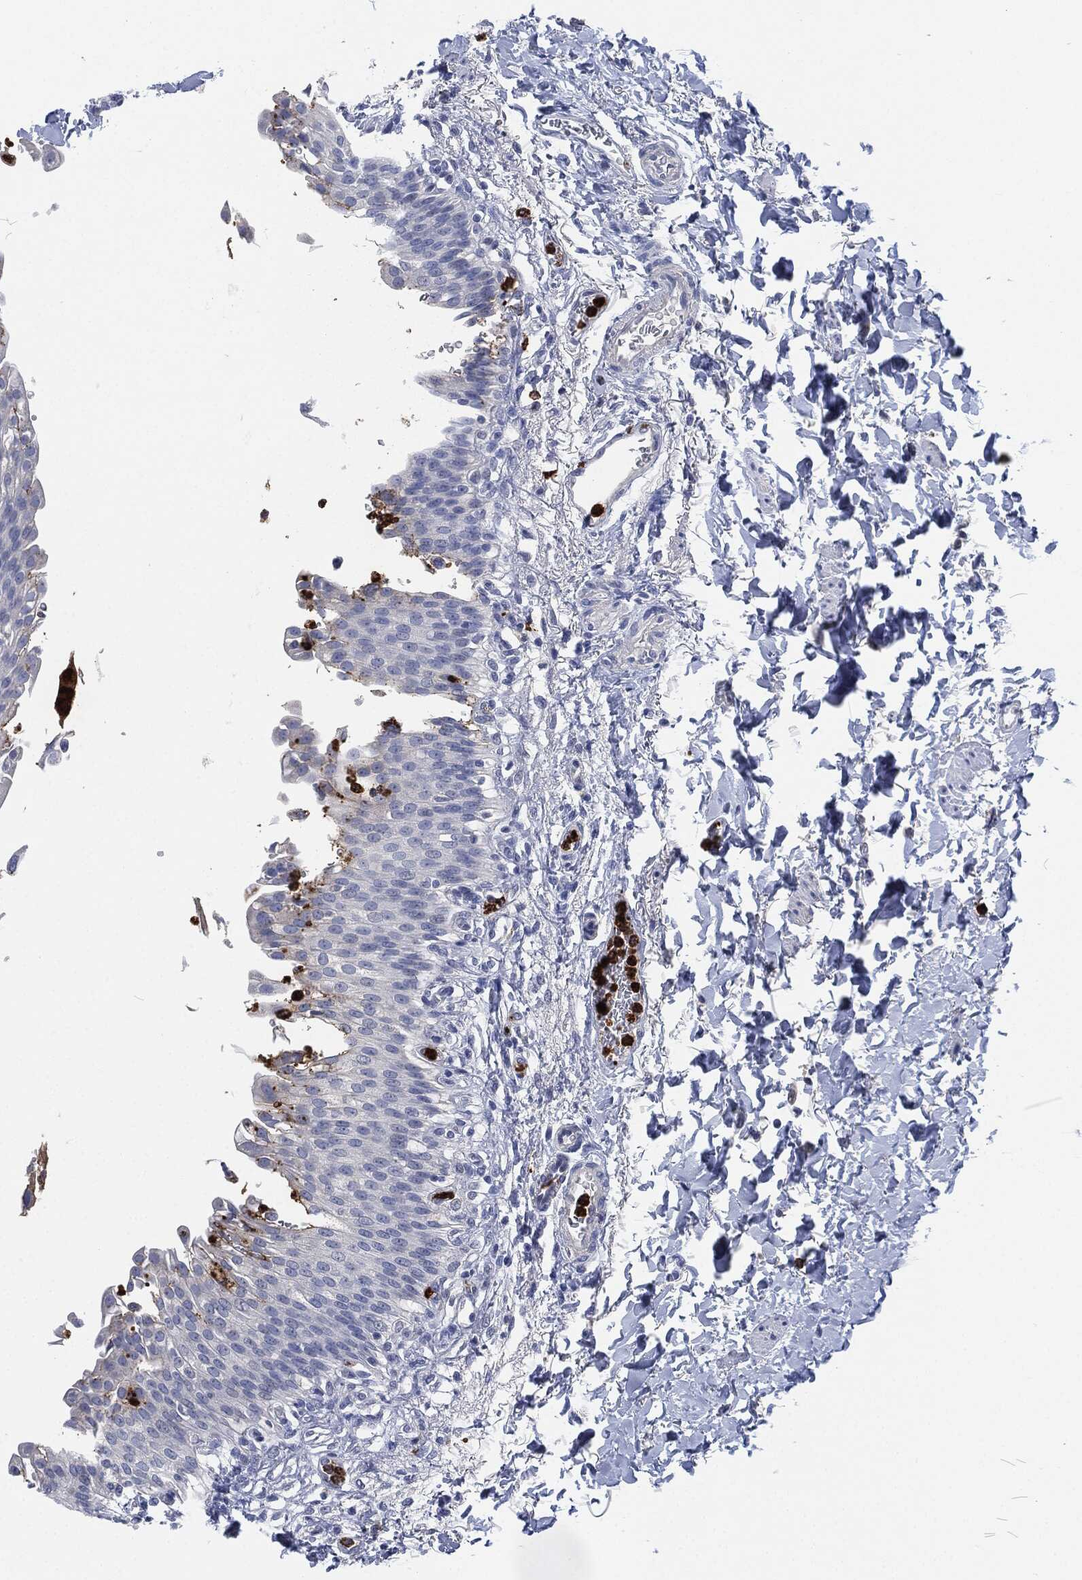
{"staining": {"intensity": "negative", "quantity": "none", "location": "none"}, "tissue": "urinary bladder", "cell_type": "Urothelial cells", "image_type": "normal", "snomed": [{"axis": "morphology", "description": "Normal tissue, NOS"}, {"axis": "topography", "description": "Urinary bladder"}], "caption": "Immunohistochemistry image of normal urinary bladder stained for a protein (brown), which shows no positivity in urothelial cells.", "gene": "MPO", "patient": {"sex": "female", "age": 60}}